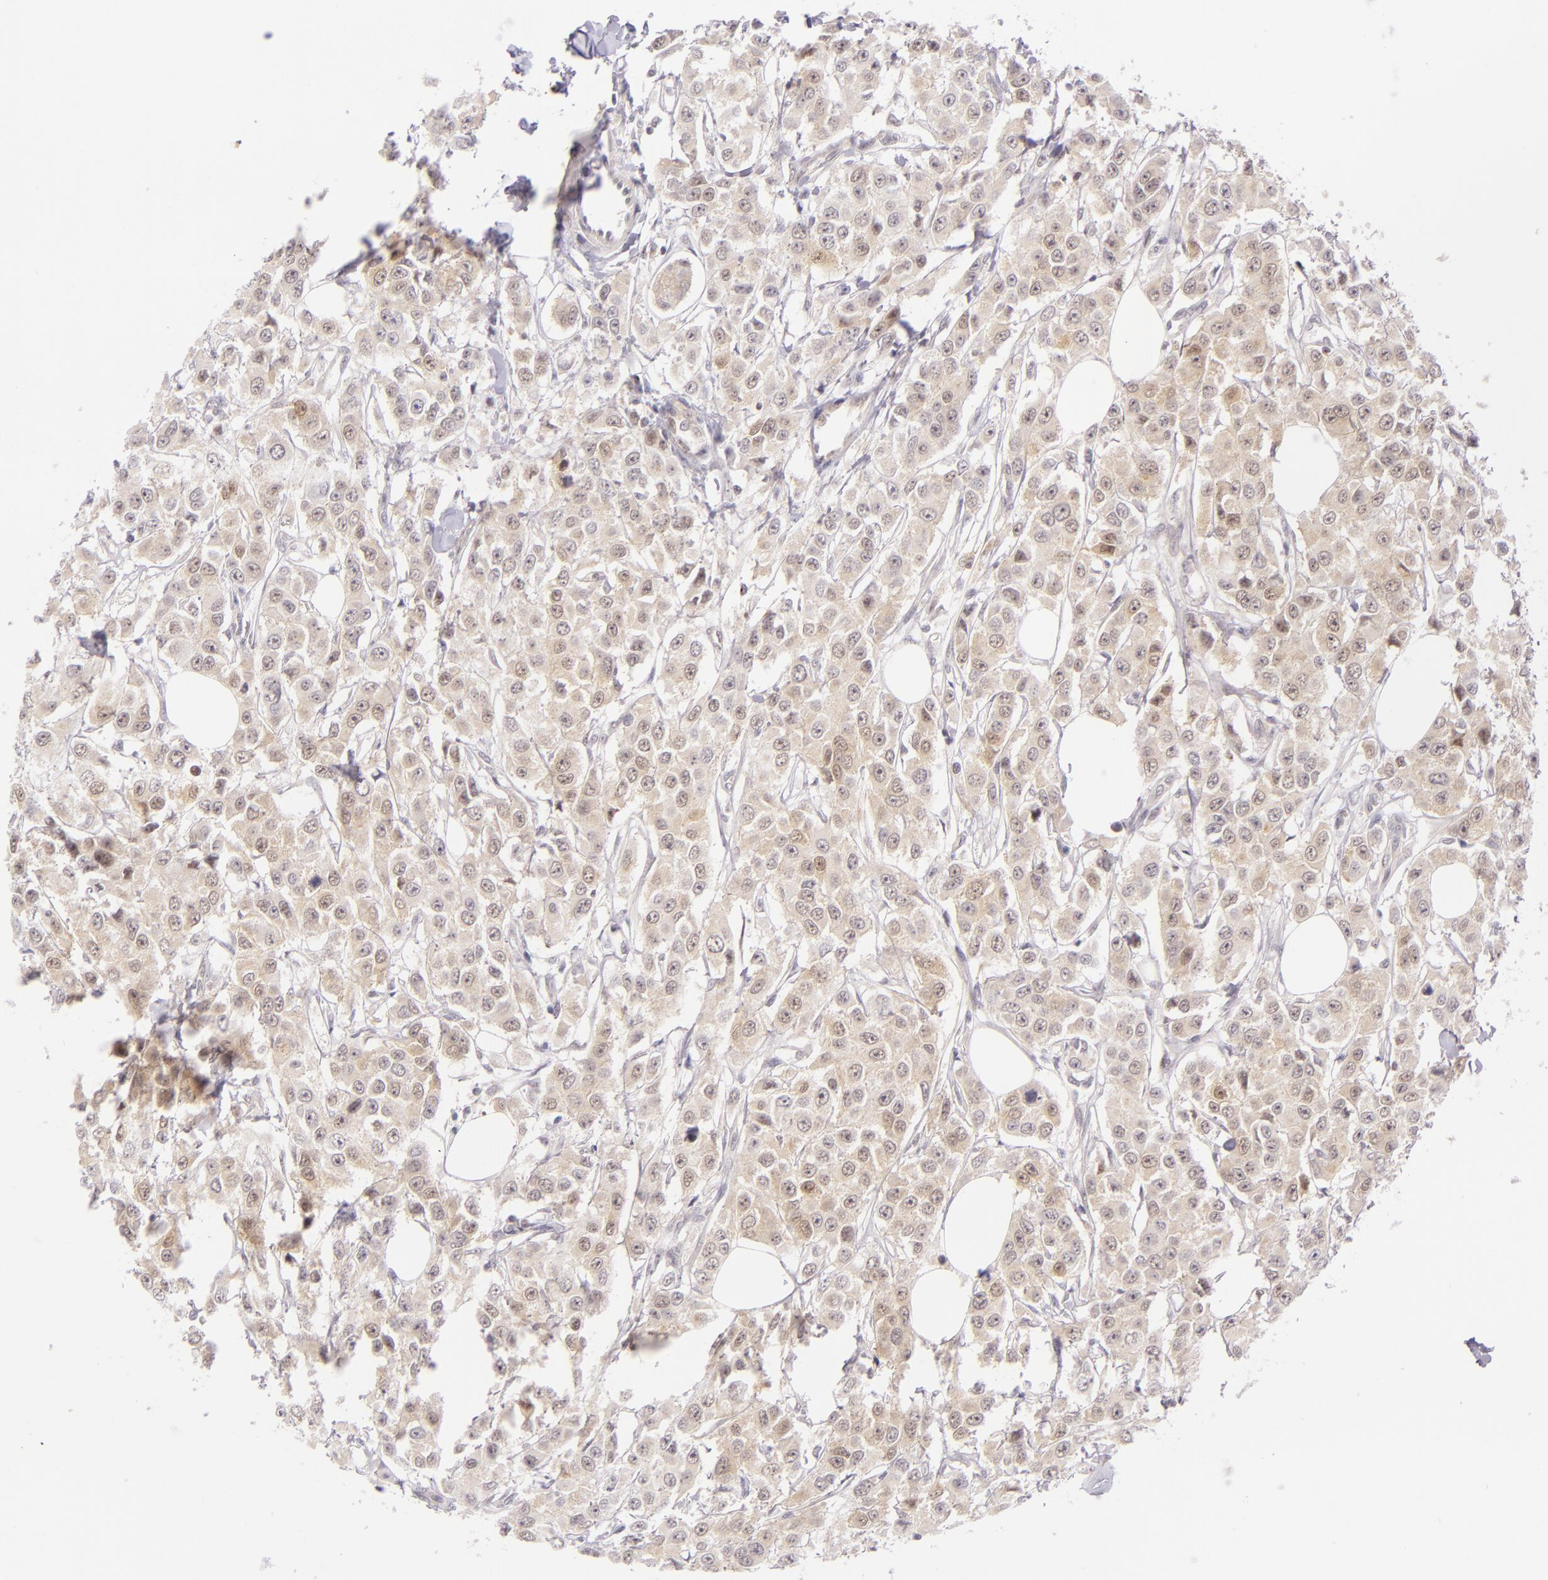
{"staining": {"intensity": "weak", "quantity": "25%-75%", "location": "cytoplasmic/membranous"}, "tissue": "breast cancer", "cell_type": "Tumor cells", "image_type": "cancer", "snomed": [{"axis": "morphology", "description": "Duct carcinoma"}, {"axis": "topography", "description": "Breast"}], "caption": "Breast cancer (invasive ductal carcinoma) stained with a protein marker exhibits weak staining in tumor cells.", "gene": "BCL3", "patient": {"sex": "female", "age": 58}}